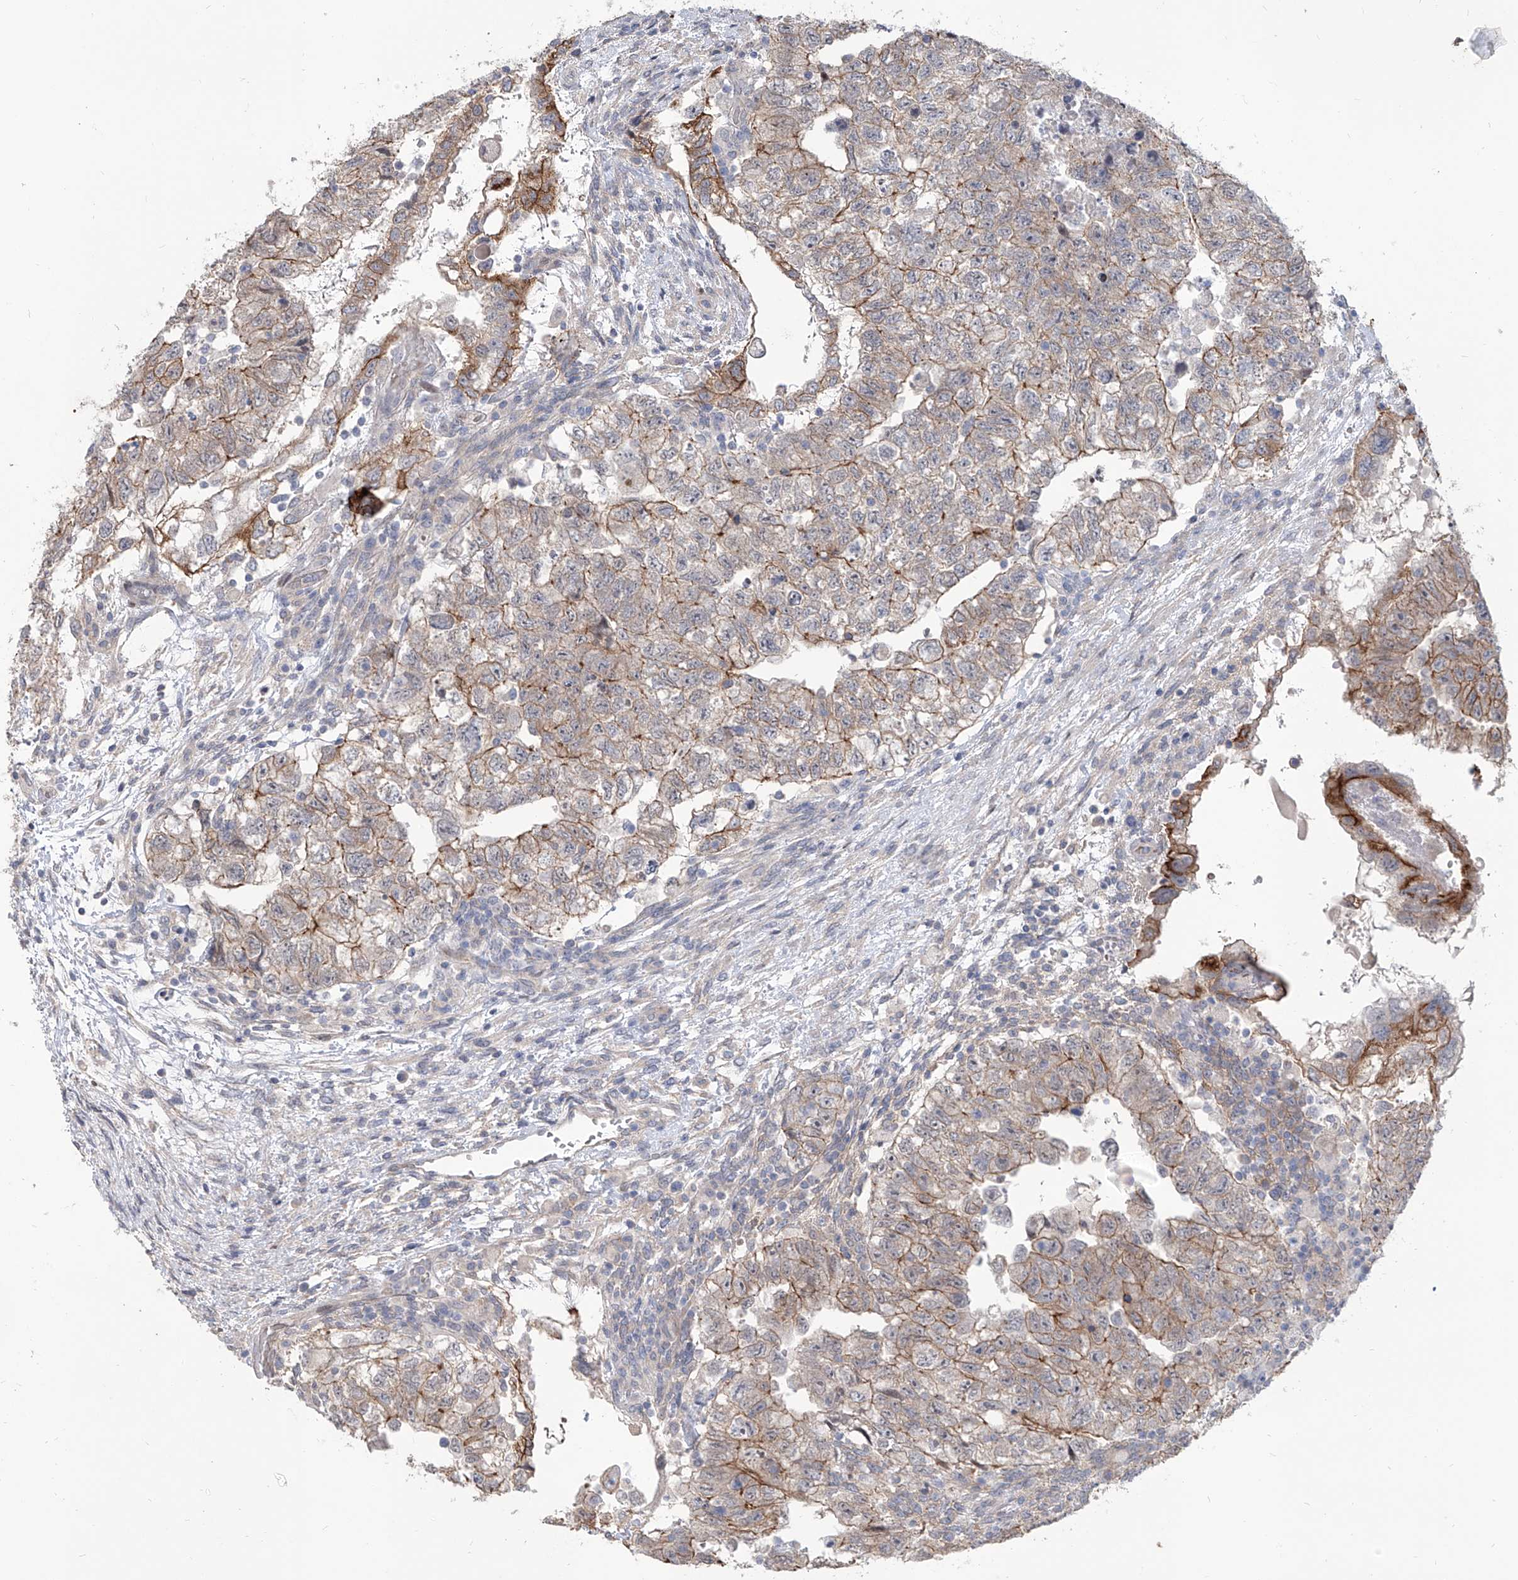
{"staining": {"intensity": "moderate", "quantity": "25%-75%", "location": "cytoplasmic/membranous"}, "tissue": "testis cancer", "cell_type": "Tumor cells", "image_type": "cancer", "snomed": [{"axis": "morphology", "description": "Carcinoma, Embryonal, NOS"}, {"axis": "topography", "description": "Testis"}], "caption": "DAB (3,3'-diaminobenzidine) immunohistochemical staining of human testis cancer displays moderate cytoplasmic/membranous protein positivity in about 25%-75% of tumor cells. The staining was performed using DAB, with brown indicating positive protein expression. Nuclei are stained blue with hematoxylin.", "gene": "LRRC1", "patient": {"sex": "male", "age": 36}}